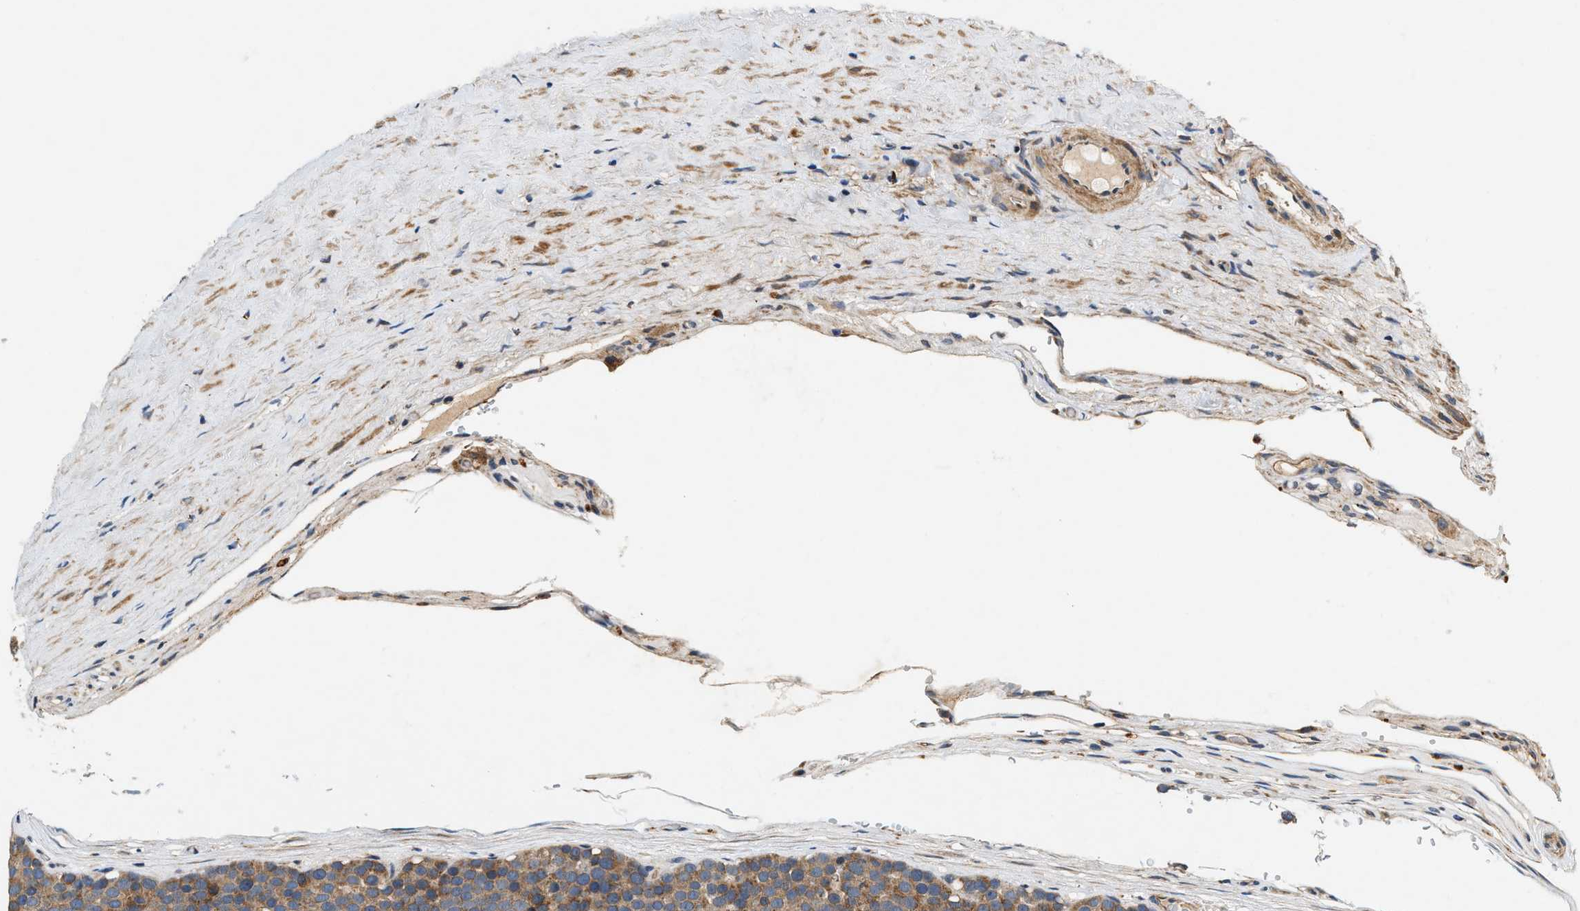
{"staining": {"intensity": "moderate", "quantity": ">75%", "location": "cytoplasmic/membranous"}, "tissue": "testis cancer", "cell_type": "Tumor cells", "image_type": "cancer", "snomed": [{"axis": "morphology", "description": "Seminoma, NOS"}, {"axis": "topography", "description": "Testis"}], "caption": "High-magnification brightfield microscopy of testis cancer stained with DAB (brown) and counterstained with hematoxylin (blue). tumor cells exhibit moderate cytoplasmic/membranous positivity is present in about>75% of cells. (DAB (3,3'-diaminobenzidine) = brown stain, brightfield microscopy at high magnification).", "gene": "DUSP10", "patient": {"sex": "male", "age": 71}}